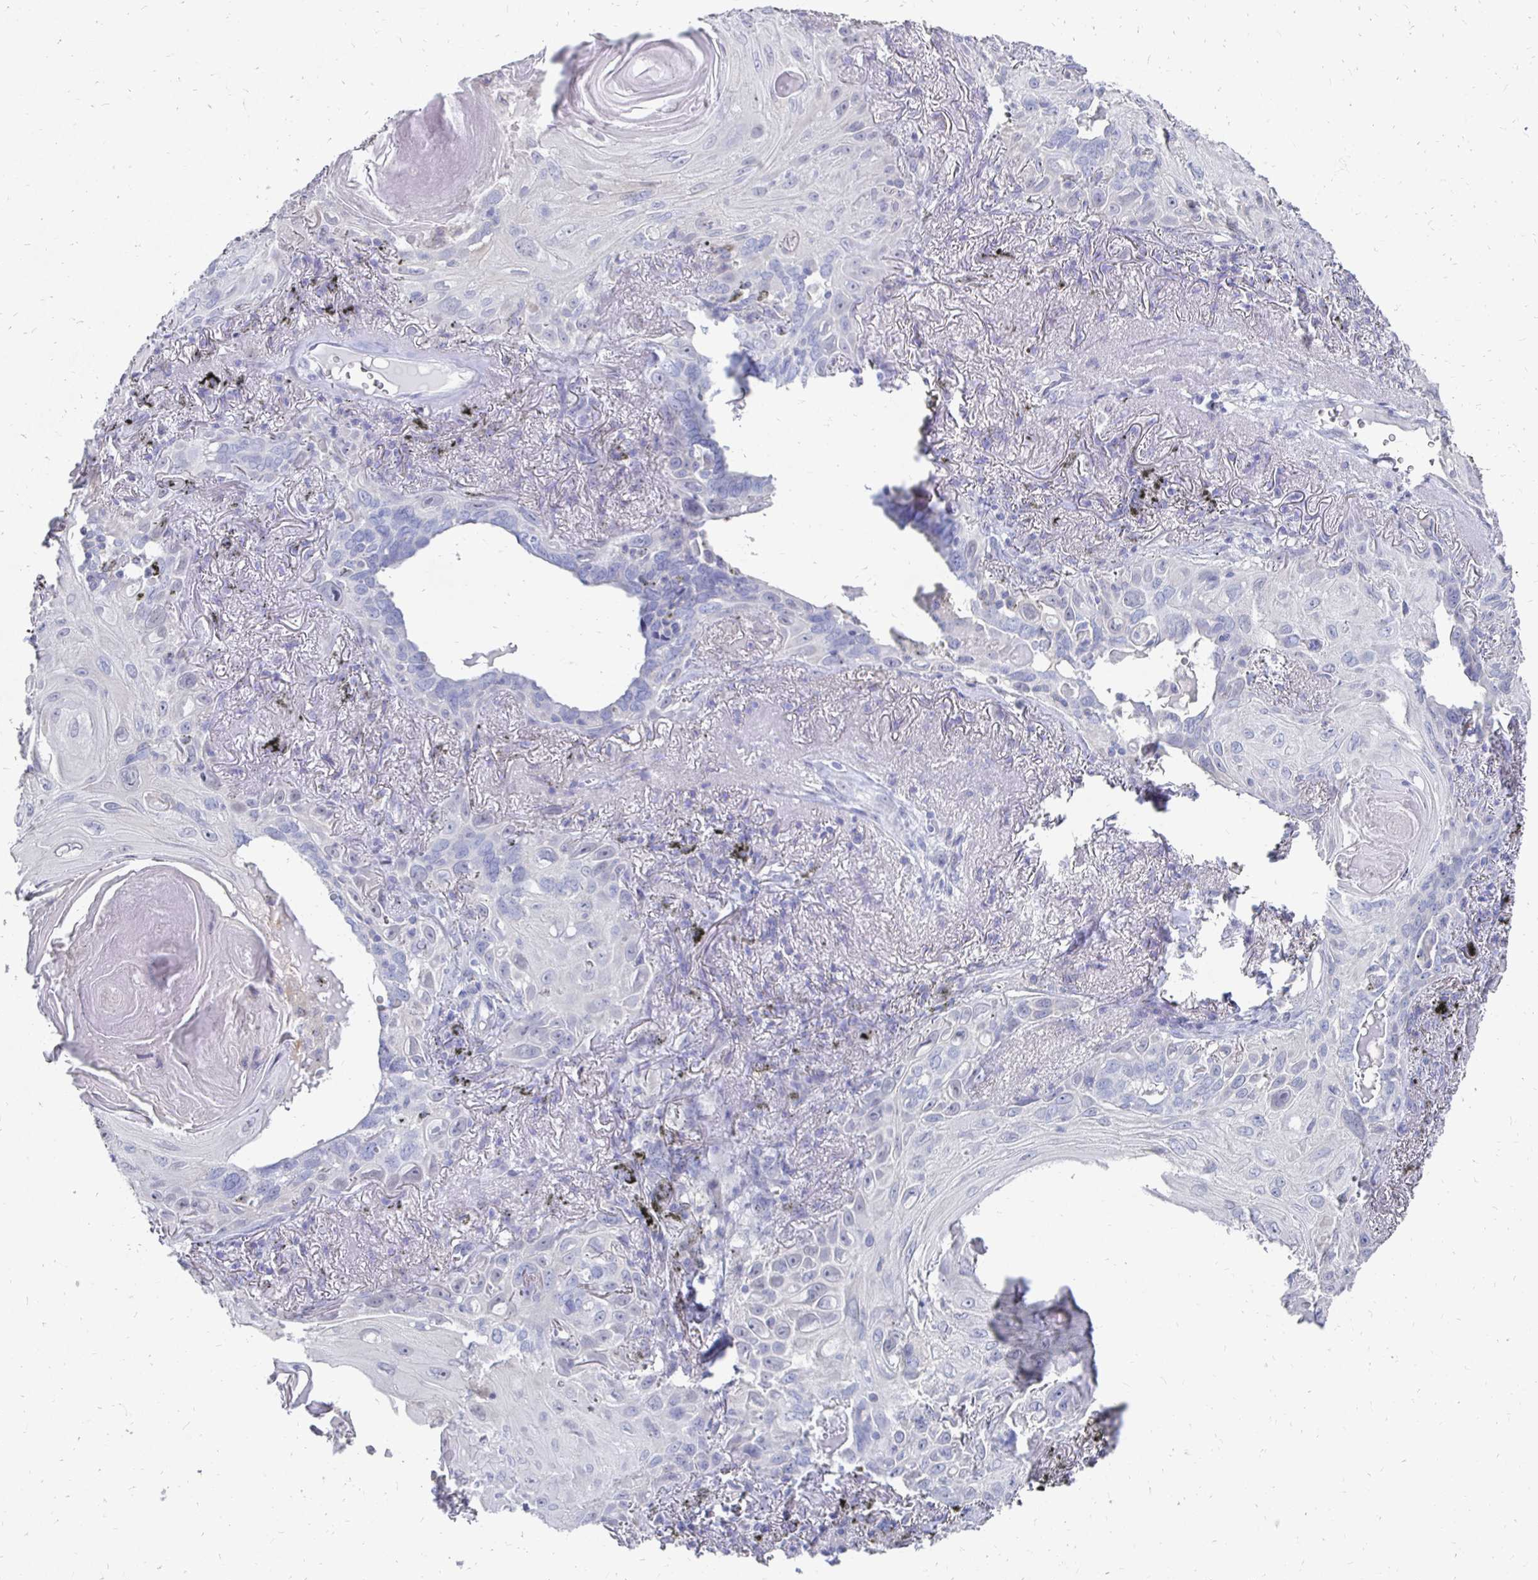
{"staining": {"intensity": "negative", "quantity": "none", "location": "none"}, "tissue": "lung cancer", "cell_type": "Tumor cells", "image_type": "cancer", "snomed": [{"axis": "morphology", "description": "Squamous cell carcinoma, NOS"}, {"axis": "topography", "description": "Lung"}], "caption": "This micrograph is of lung cancer (squamous cell carcinoma) stained with immunohistochemistry to label a protein in brown with the nuclei are counter-stained blue. There is no positivity in tumor cells. (Stains: DAB (3,3'-diaminobenzidine) immunohistochemistry (IHC) with hematoxylin counter stain, Microscopy: brightfield microscopy at high magnification).", "gene": "SYCP3", "patient": {"sex": "male", "age": 79}}